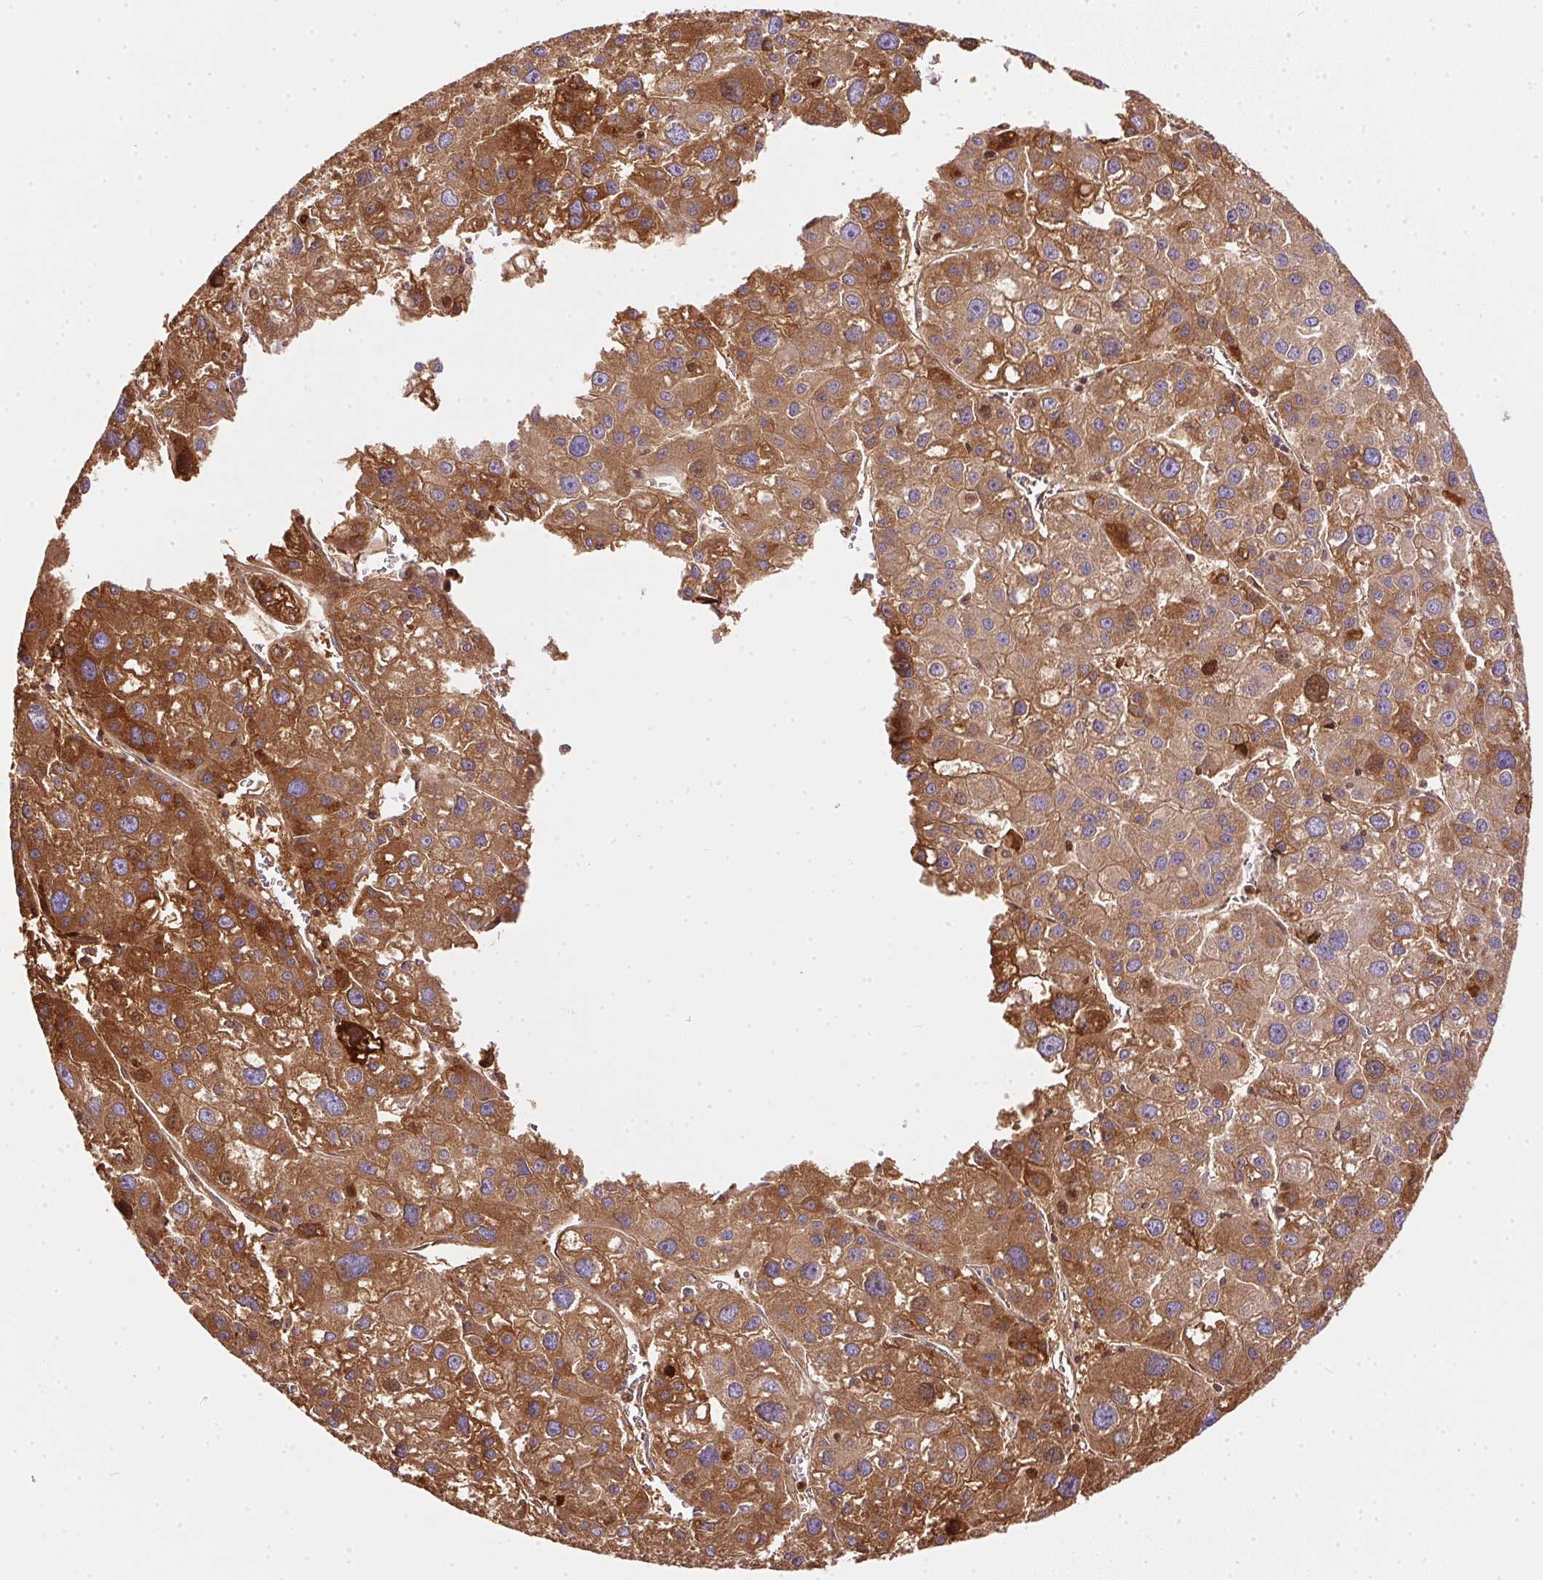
{"staining": {"intensity": "moderate", "quantity": ">75%", "location": "cytoplasmic/membranous"}, "tissue": "liver cancer", "cell_type": "Tumor cells", "image_type": "cancer", "snomed": [{"axis": "morphology", "description": "Carcinoma, Hepatocellular, NOS"}, {"axis": "topography", "description": "Liver"}], "caption": "A brown stain highlights moderate cytoplasmic/membranous expression of a protein in human liver cancer (hepatocellular carcinoma) tumor cells.", "gene": "ORM1", "patient": {"sex": "male", "age": 73}}